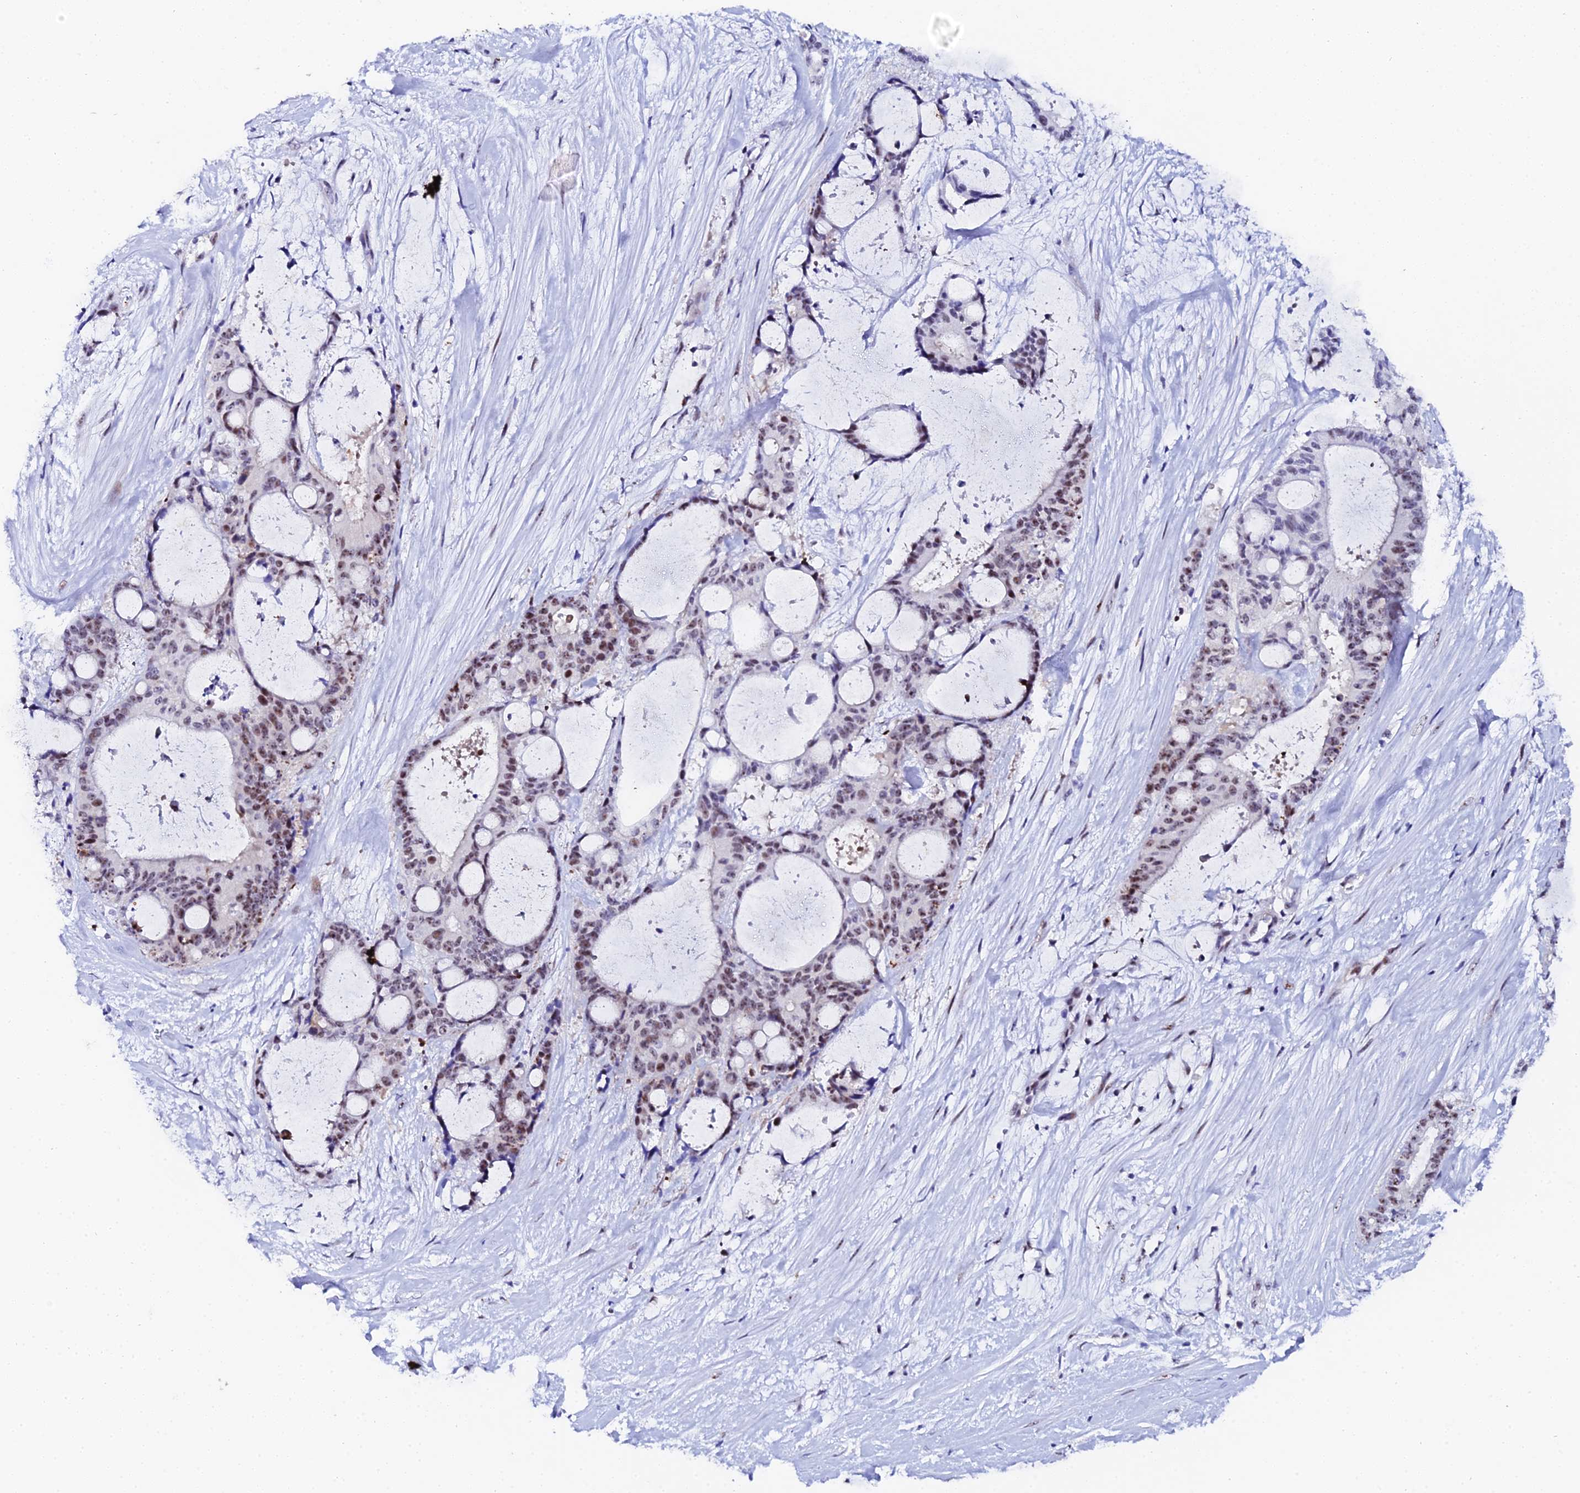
{"staining": {"intensity": "moderate", "quantity": "25%-75%", "location": "nuclear"}, "tissue": "liver cancer", "cell_type": "Tumor cells", "image_type": "cancer", "snomed": [{"axis": "morphology", "description": "Normal tissue, NOS"}, {"axis": "morphology", "description": "Cholangiocarcinoma"}, {"axis": "topography", "description": "Liver"}, {"axis": "topography", "description": "Peripheral nerve tissue"}], "caption": "This micrograph exhibits IHC staining of human liver cancer (cholangiocarcinoma), with medium moderate nuclear expression in about 25%-75% of tumor cells.", "gene": "TIFA", "patient": {"sex": "female", "age": 73}}